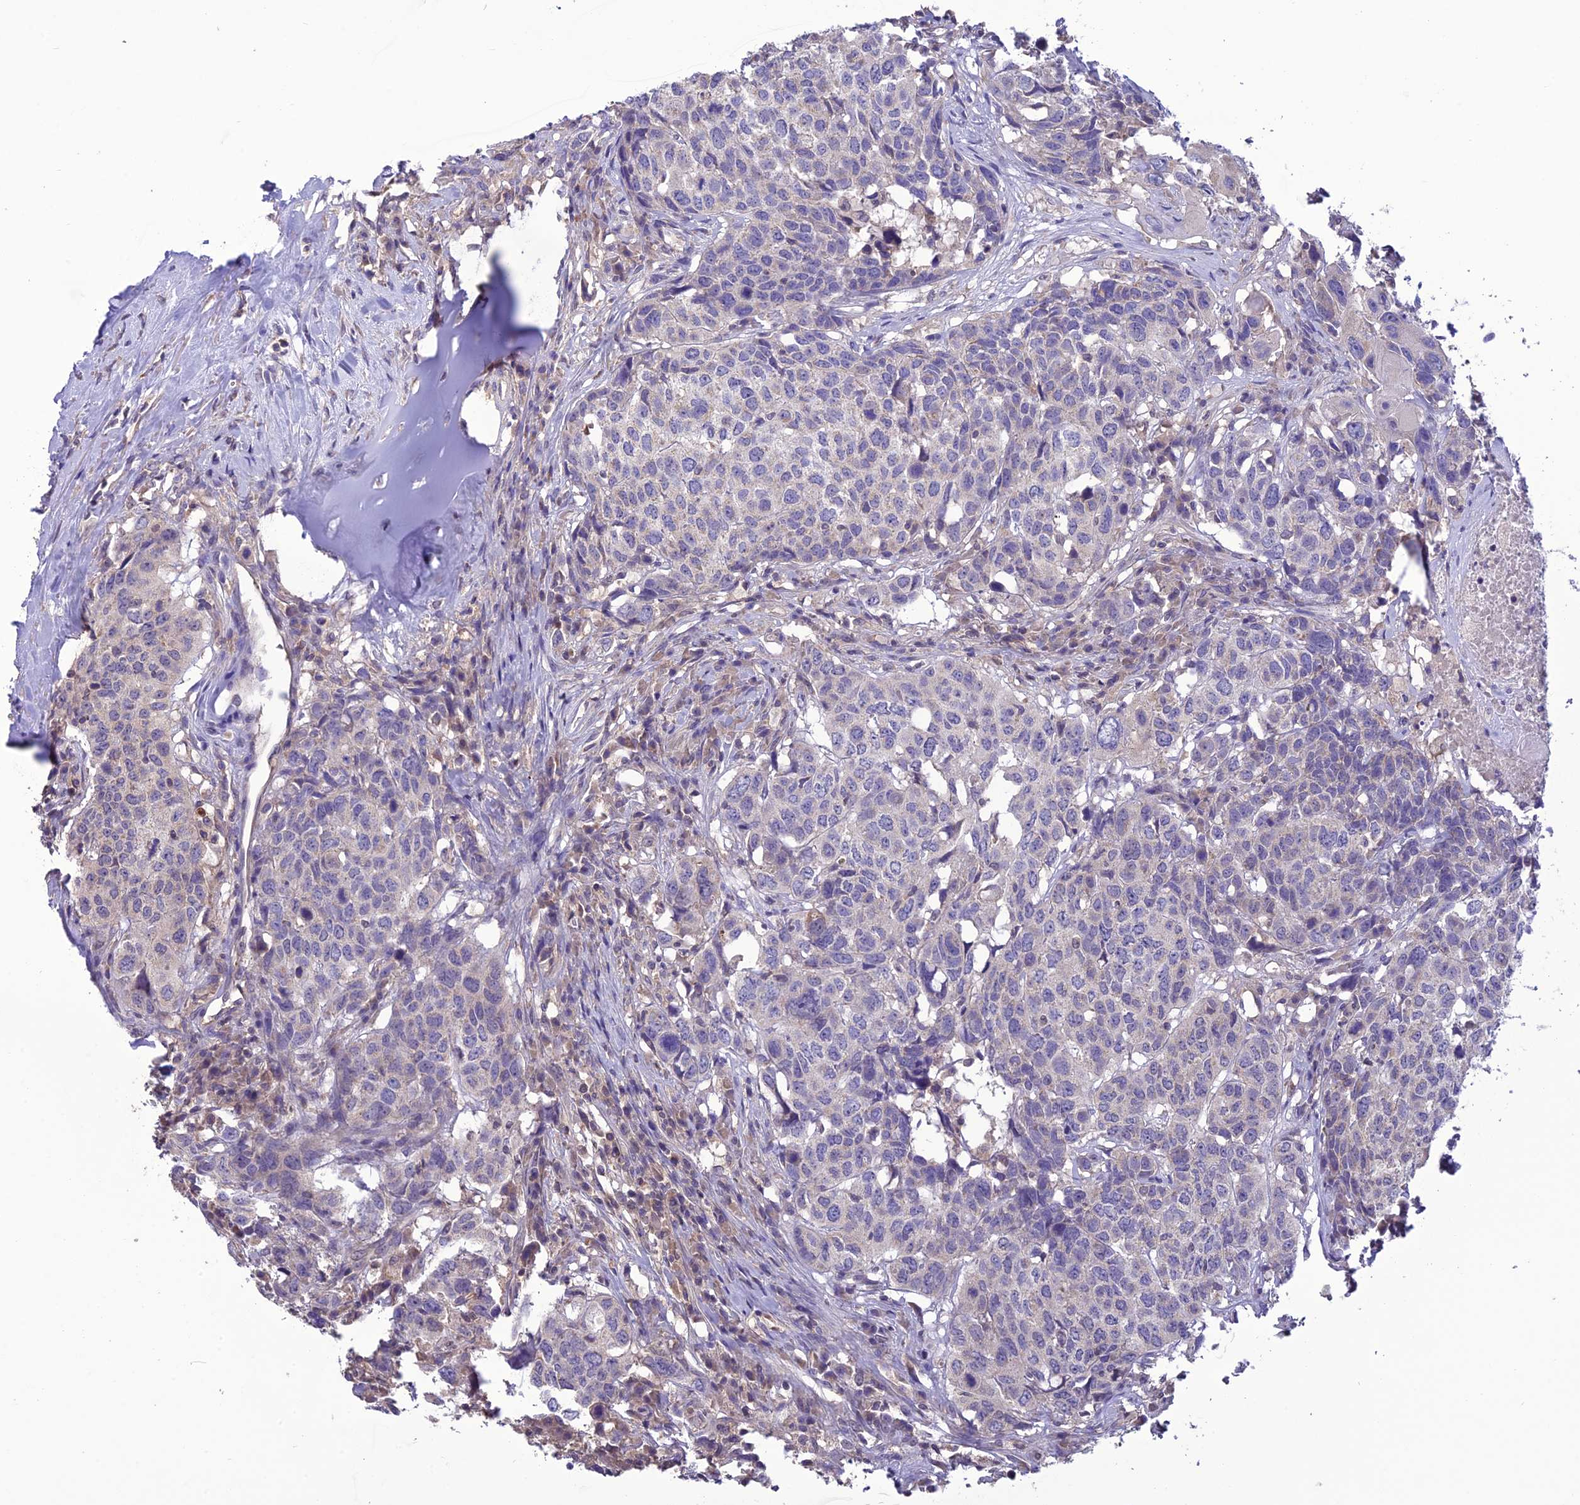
{"staining": {"intensity": "negative", "quantity": "none", "location": "none"}, "tissue": "head and neck cancer", "cell_type": "Tumor cells", "image_type": "cancer", "snomed": [{"axis": "morphology", "description": "Squamous cell carcinoma, NOS"}, {"axis": "topography", "description": "Head-Neck"}], "caption": "This is an IHC image of human squamous cell carcinoma (head and neck). There is no positivity in tumor cells.", "gene": "PSMF1", "patient": {"sex": "male", "age": 66}}